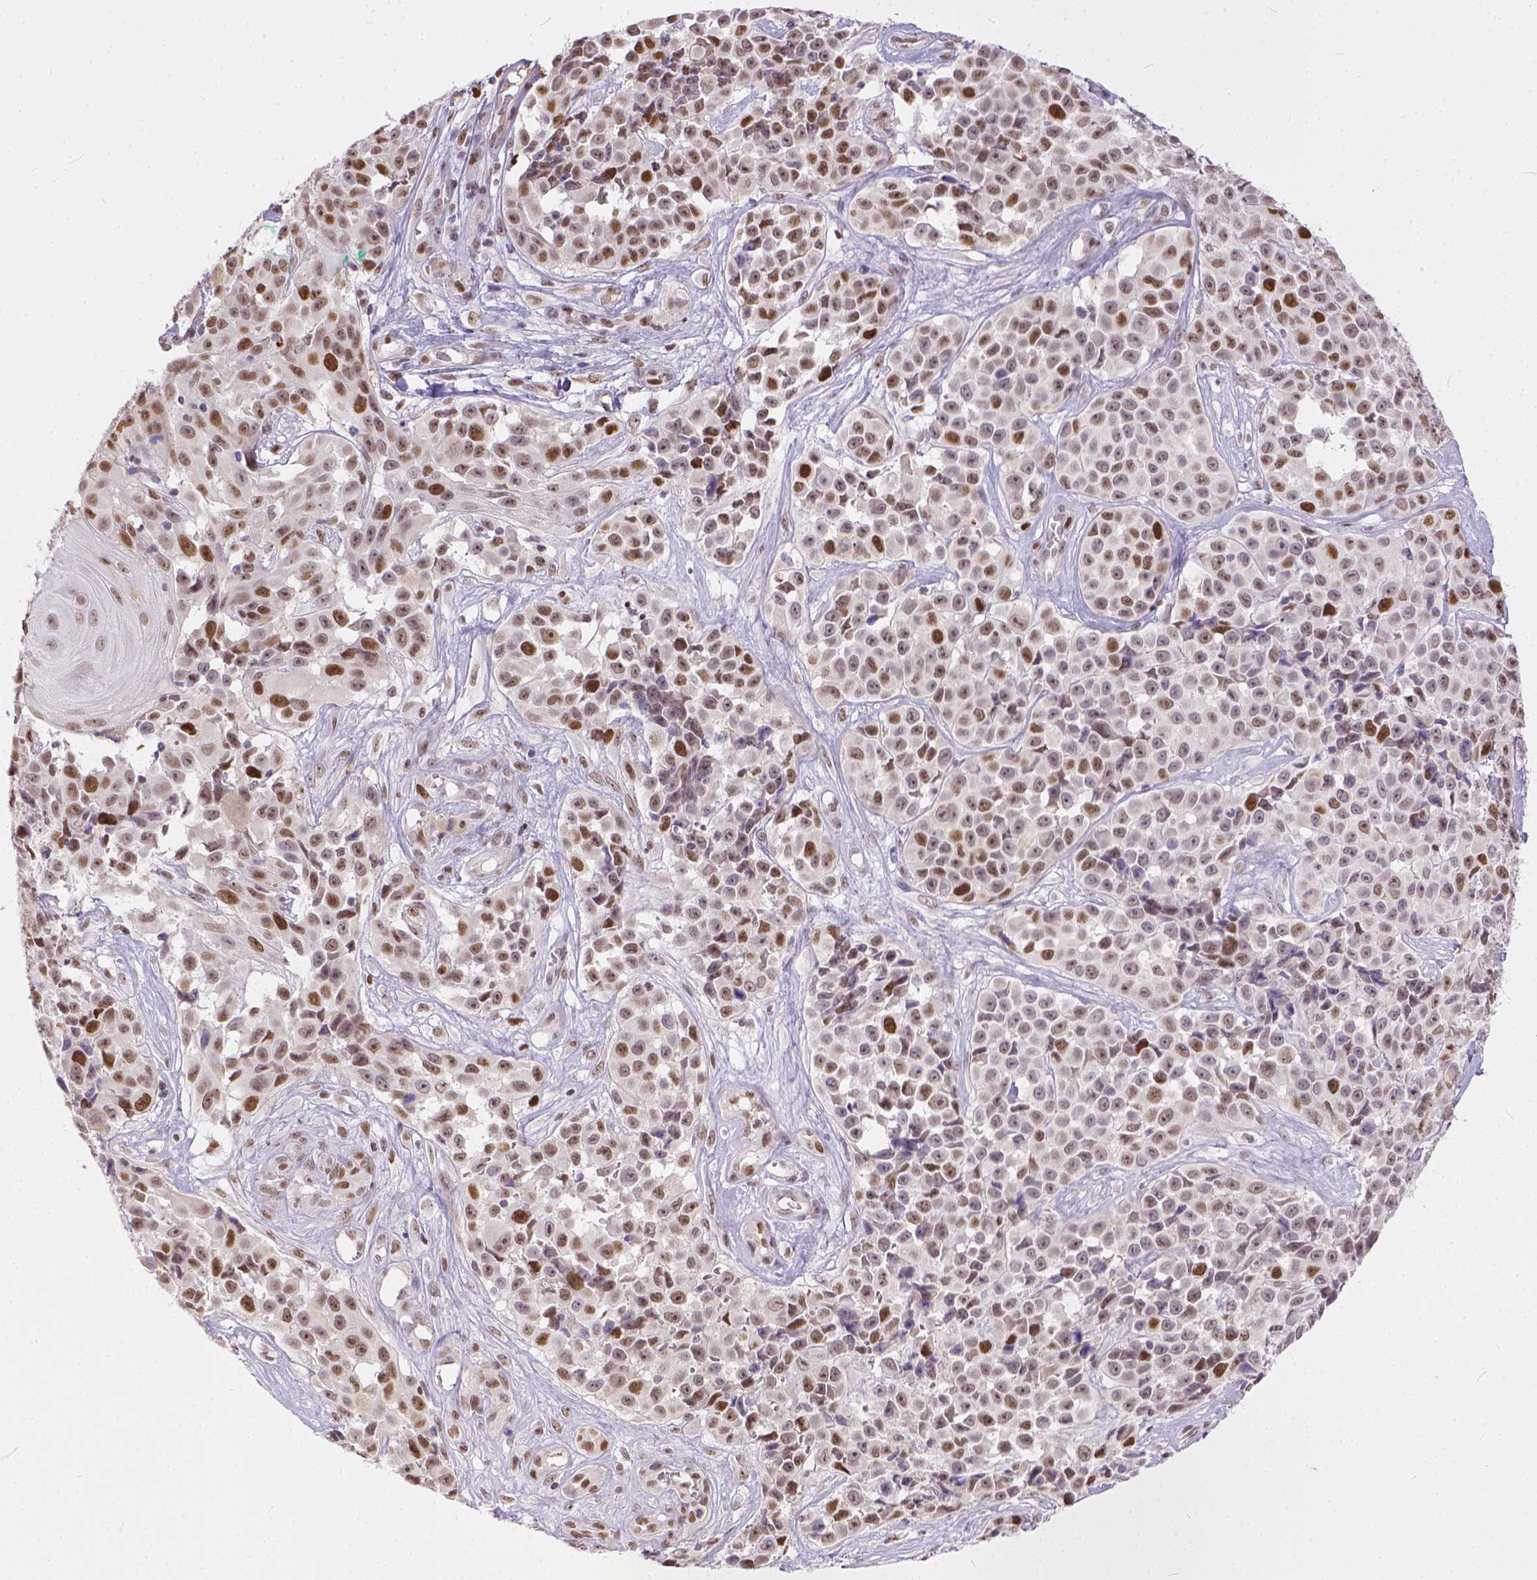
{"staining": {"intensity": "moderate", "quantity": ">75%", "location": "nuclear"}, "tissue": "melanoma", "cell_type": "Tumor cells", "image_type": "cancer", "snomed": [{"axis": "morphology", "description": "Malignant melanoma, NOS"}, {"axis": "topography", "description": "Skin"}], "caption": "High-magnification brightfield microscopy of melanoma stained with DAB (3,3'-diaminobenzidine) (brown) and counterstained with hematoxylin (blue). tumor cells exhibit moderate nuclear positivity is identified in about>75% of cells. The staining is performed using DAB brown chromogen to label protein expression. The nuclei are counter-stained blue using hematoxylin.", "gene": "ERCC1", "patient": {"sex": "female", "age": 88}}